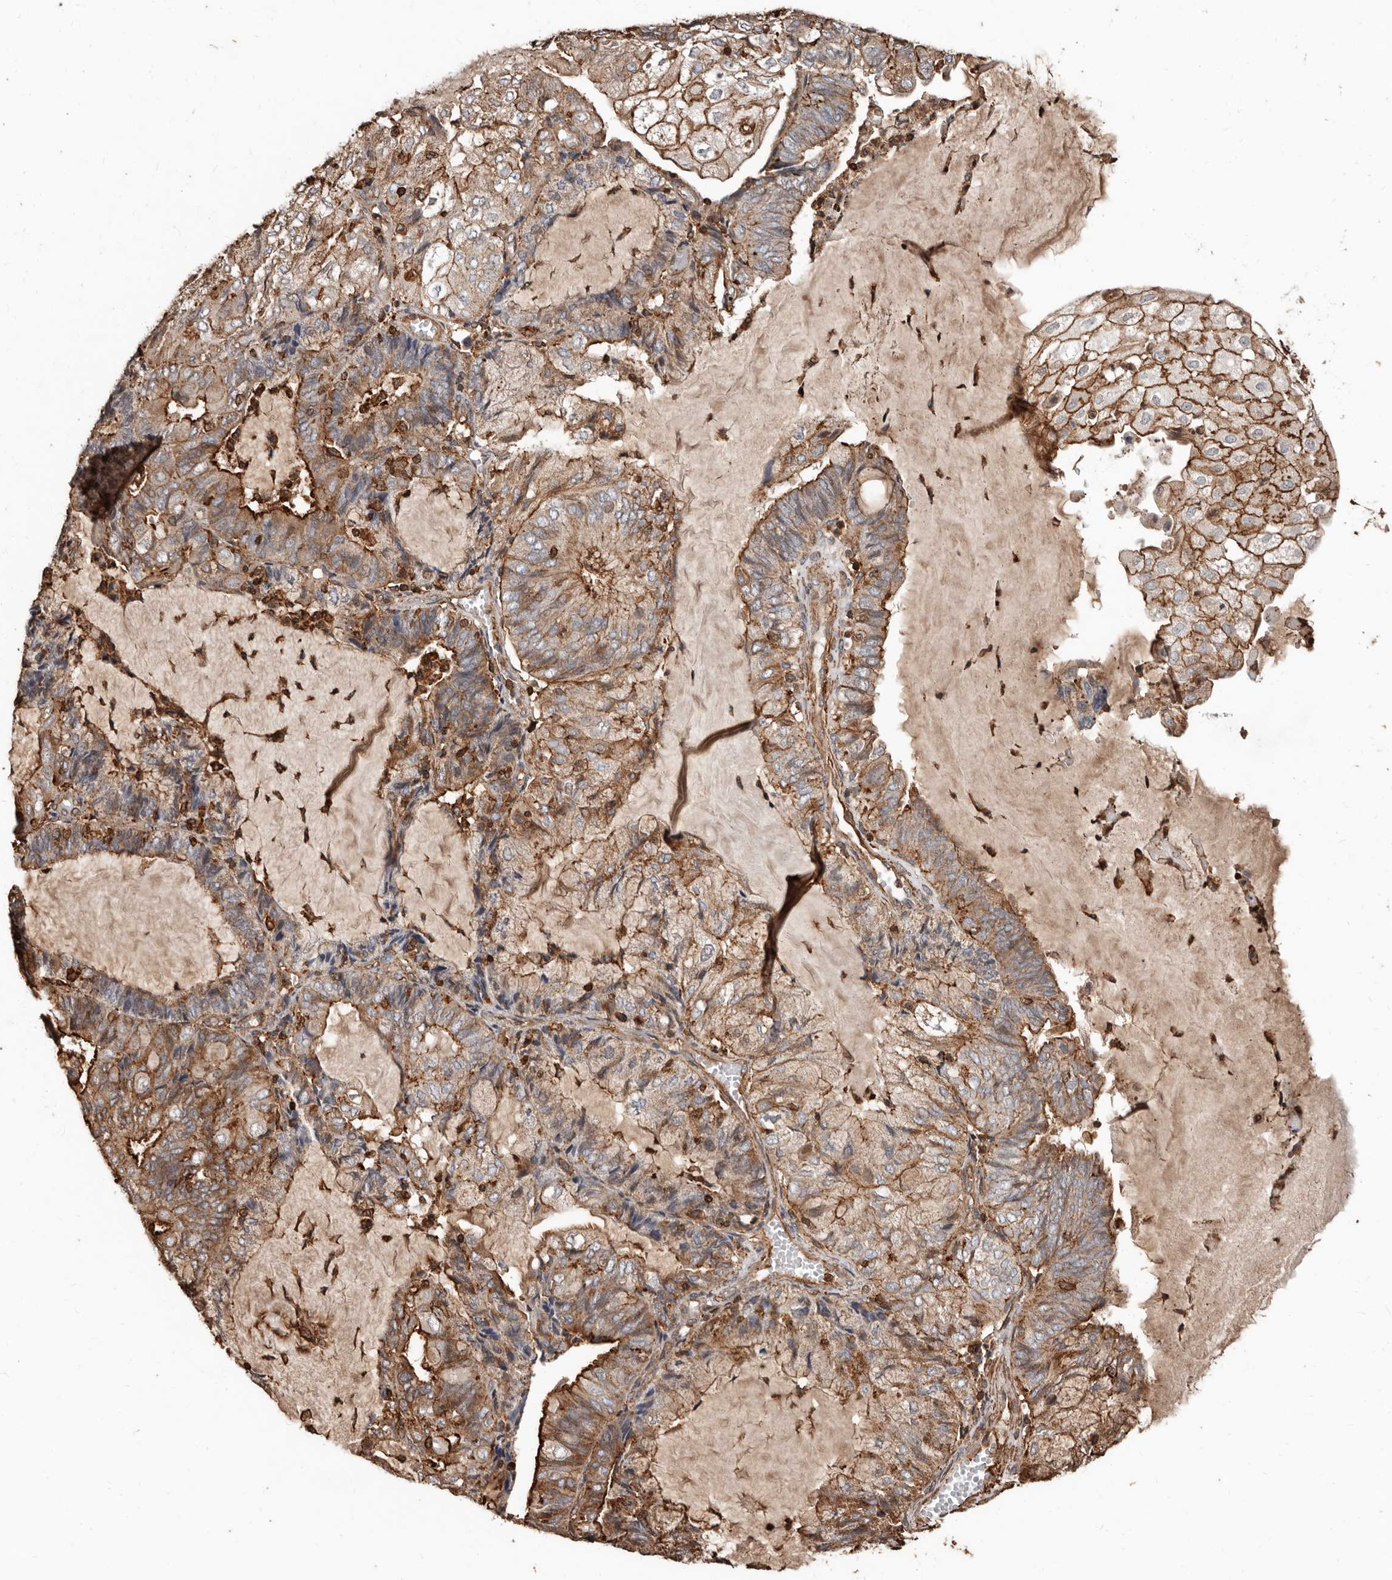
{"staining": {"intensity": "moderate", "quantity": ">75%", "location": "cytoplasmic/membranous"}, "tissue": "endometrial cancer", "cell_type": "Tumor cells", "image_type": "cancer", "snomed": [{"axis": "morphology", "description": "Adenocarcinoma, NOS"}, {"axis": "topography", "description": "Endometrium"}], "caption": "This micrograph reveals adenocarcinoma (endometrial) stained with immunohistochemistry to label a protein in brown. The cytoplasmic/membranous of tumor cells show moderate positivity for the protein. Nuclei are counter-stained blue.", "gene": "GSK3A", "patient": {"sex": "female", "age": 81}}